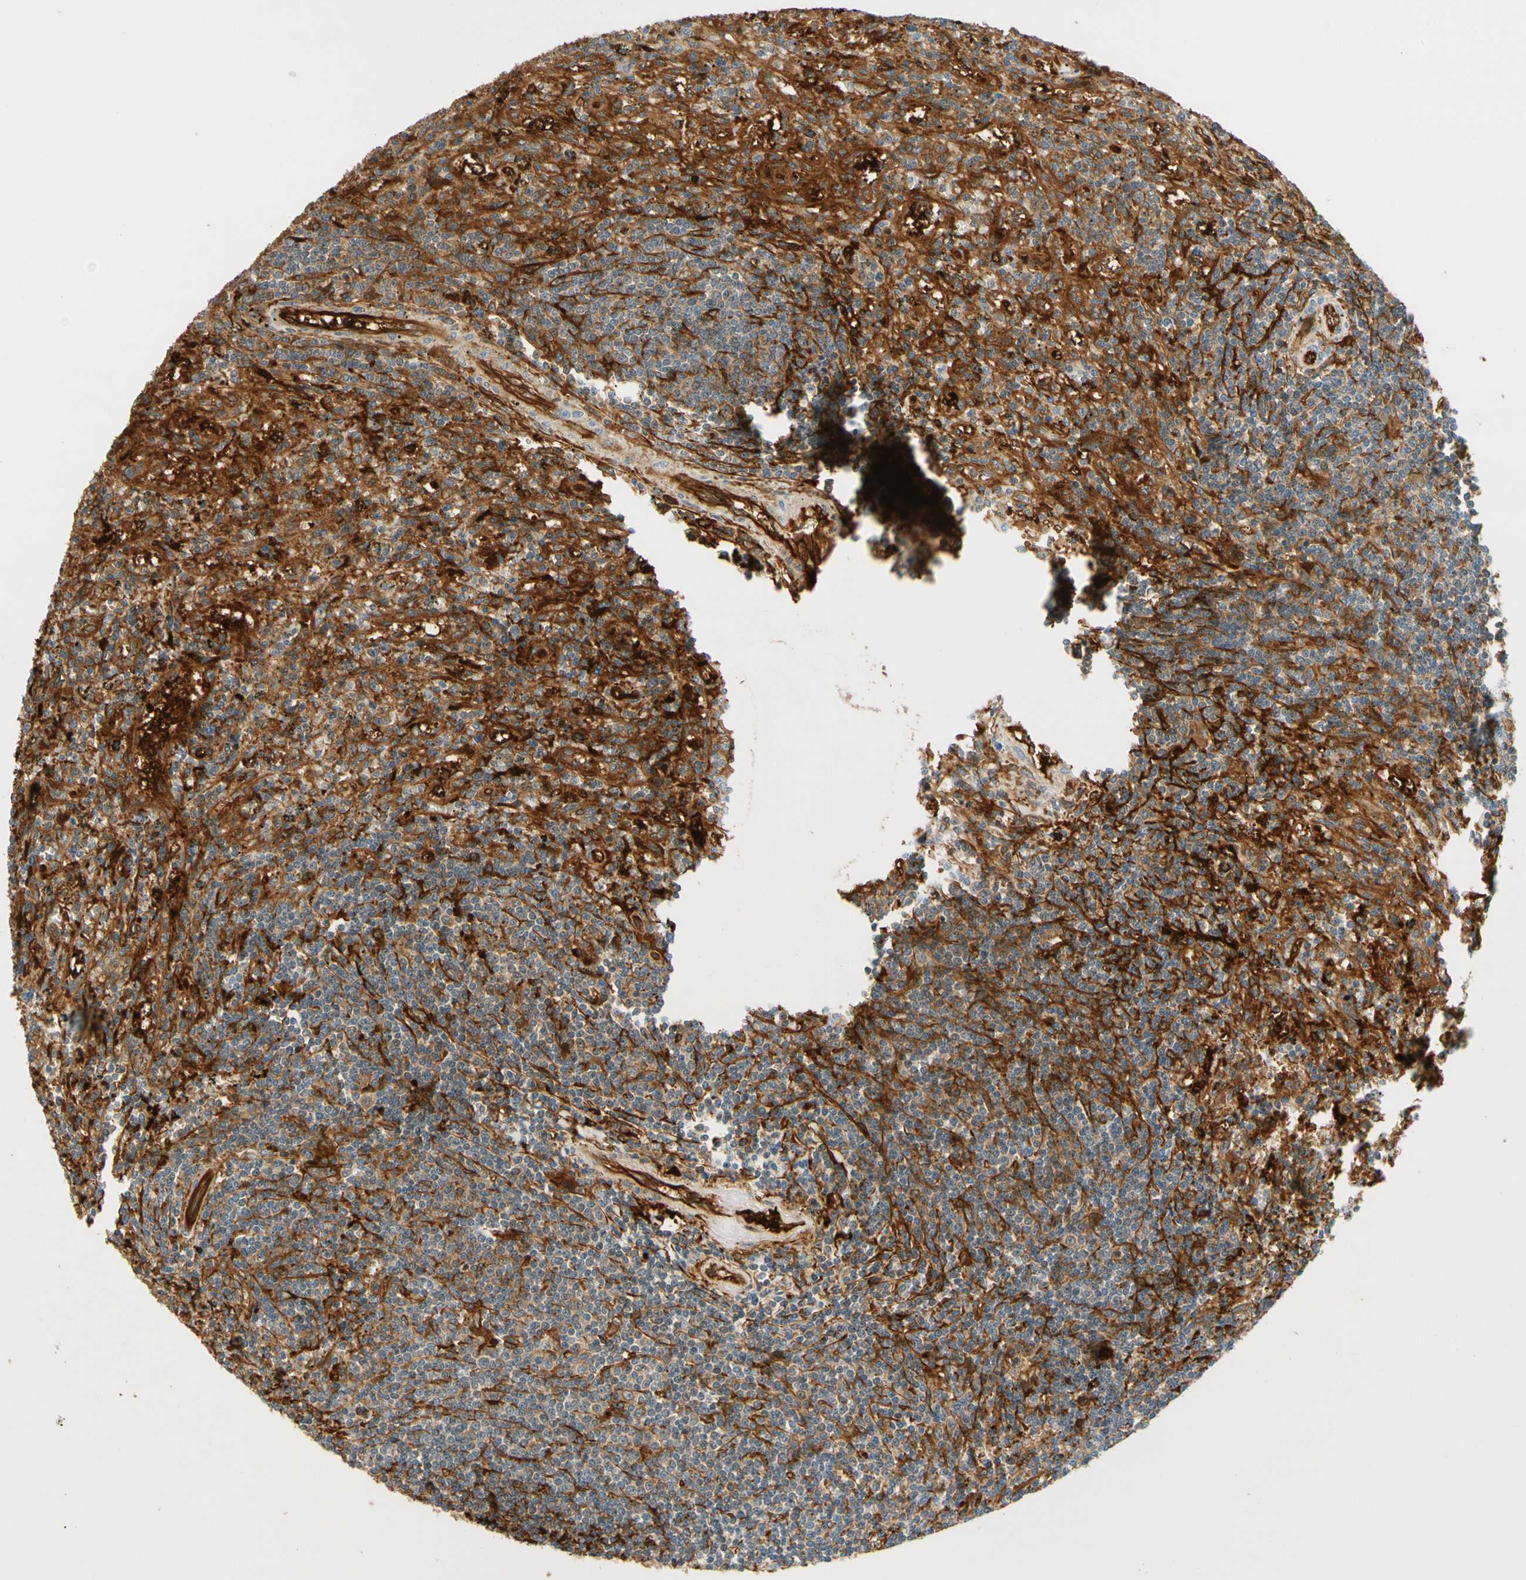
{"staining": {"intensity": "weak", "quantity": "25%-75%", "location": "cytoplasmic/membranous"}, "tissue": "lymphoma", "cell_type": "Tumor cells", "image_type": "cancer", "snomed": [{"axis": "morphology", "description": "Malignant lymphoma, non-Hodgkin's type, Low grade"}, {"axis": "topography", "description": "Spleen"}], "caption": "An image of human malignant lymphoma, non-Hodgkin's type (low-grade) stained for a protein demonstrates weak cytoplasmic/membranous brown staining in tumor cells. The protein is shown in brown color, while the nuclei are stained blue.", "gene": "PARP14", "patient": {"sex": "male", "age": 76}}